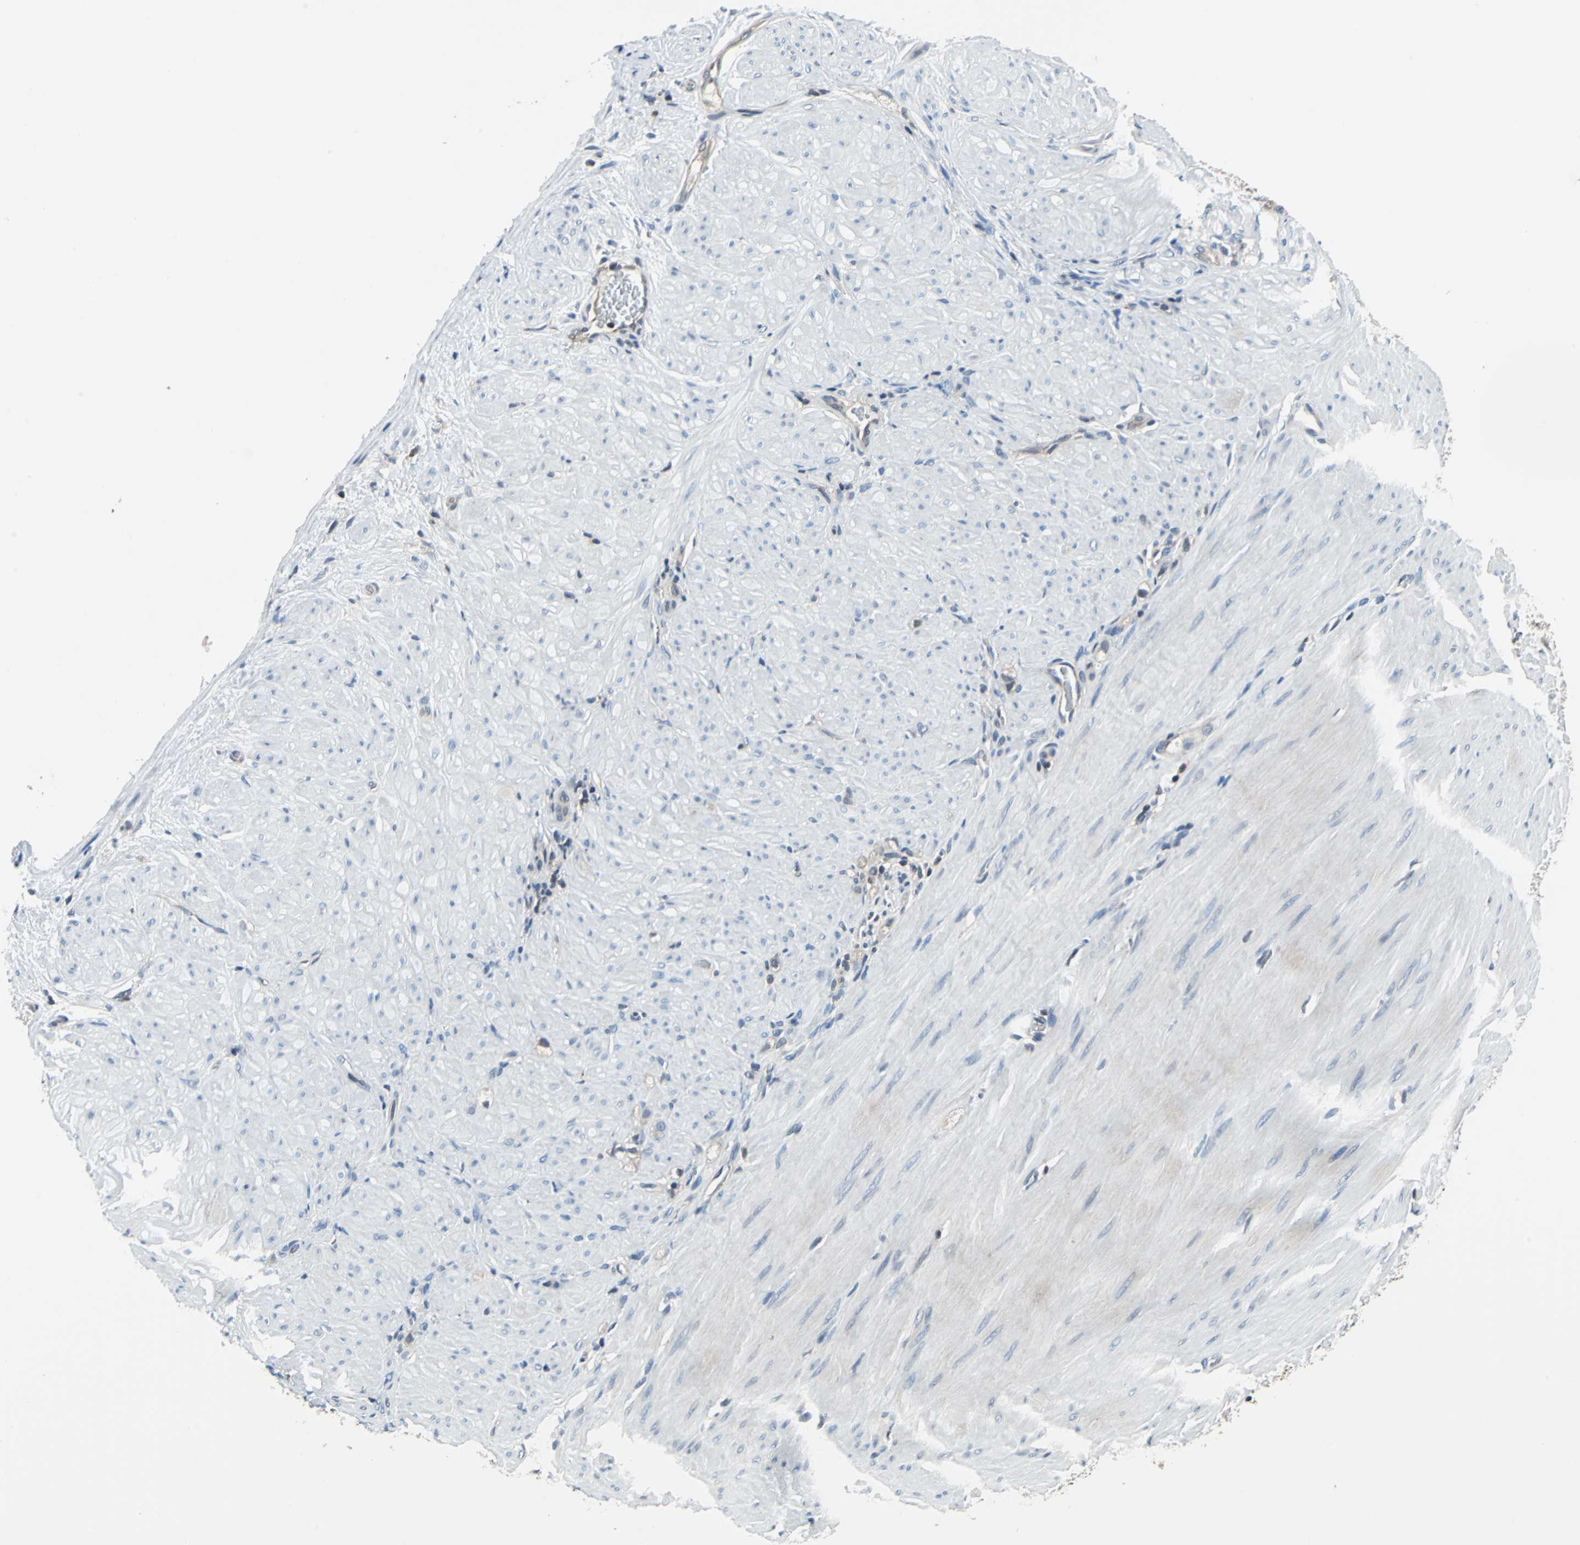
{"staining": {"intensity": "negative", "quantity": "none", "location": "none"}, "tissue": "stomach cancer", "cell_type": "Tumor cells", "image_type": "cancer", "snomed": [{"axis": "morphology", "description": "Adenocarcinoma, NOS"}, {"axis": "topography", "description": "Stomach"}], "caption": "Histopathology image shows no protein staining in tumor cells of adenocarcinoma (stomach) tissue. Nuclei are stained in blue.", "gene": "PSME1", "patient": {"sex": "male", "age": 82}}